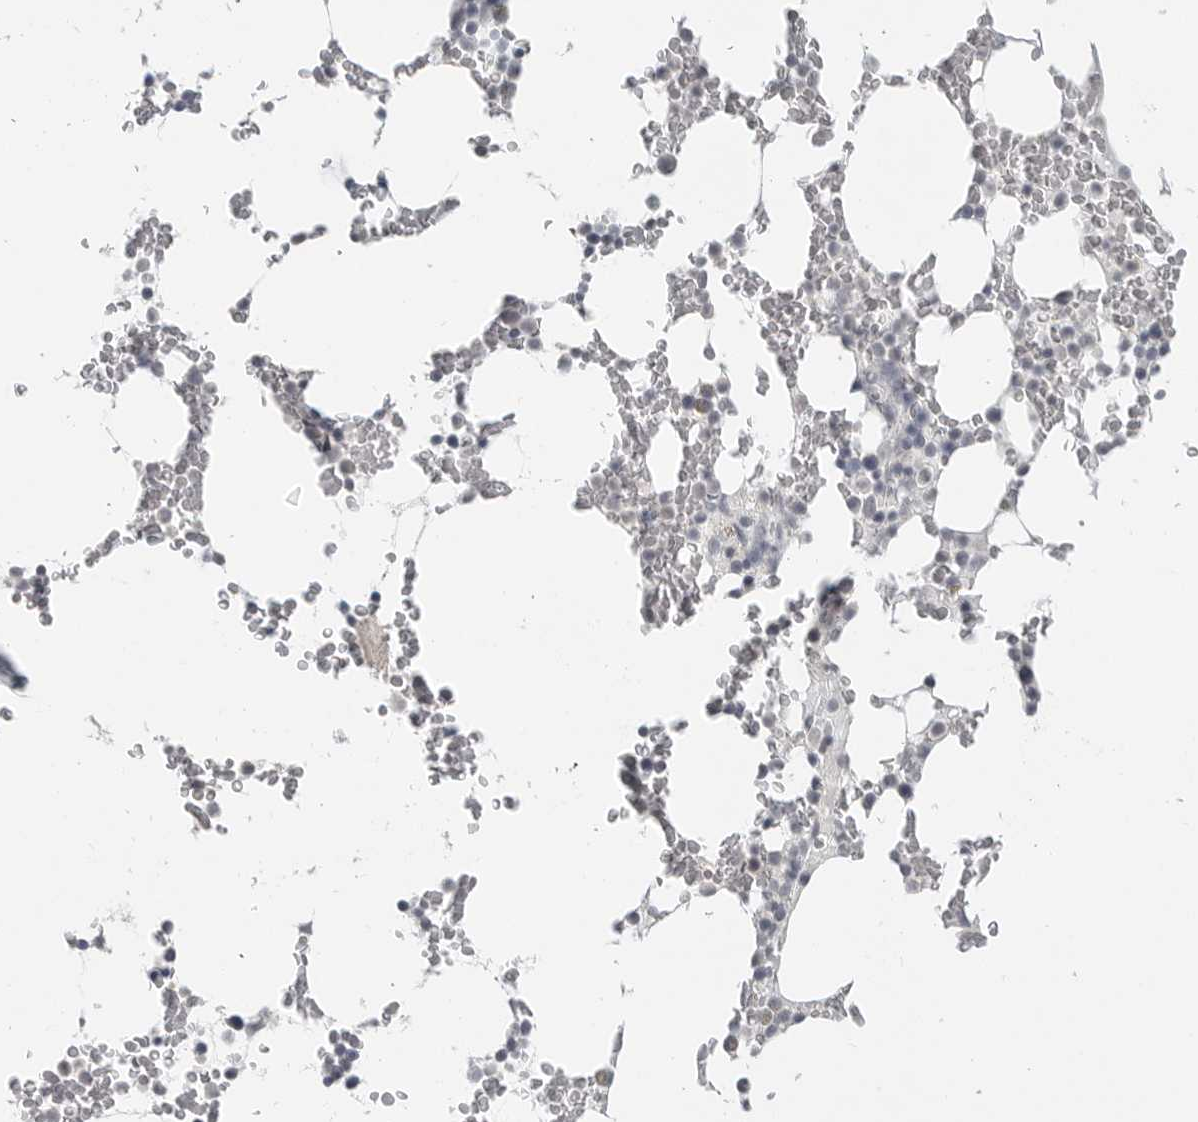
{"staining": {"intensity": "negative", "quantity": "none", "location": "none"}, "tissue": "bone marrow", "cell_type": "Hematopoietic cells", "image_type": "normal", "snomed": [{"axis": "morphology", "description": "Normal tissue, NOS"}, {"axis": "topography", "description": "Bone marrow"}], "caption": "Immunohistochemistry of benign bone marrow demonstrates no expression in hematopoietic cells. (DAB immunohistochemistry (IHC) visualized using brightfield microscopy, high magnification).", "gene": "FOXP3", "patient": {"sex": "male", "age": 58}}